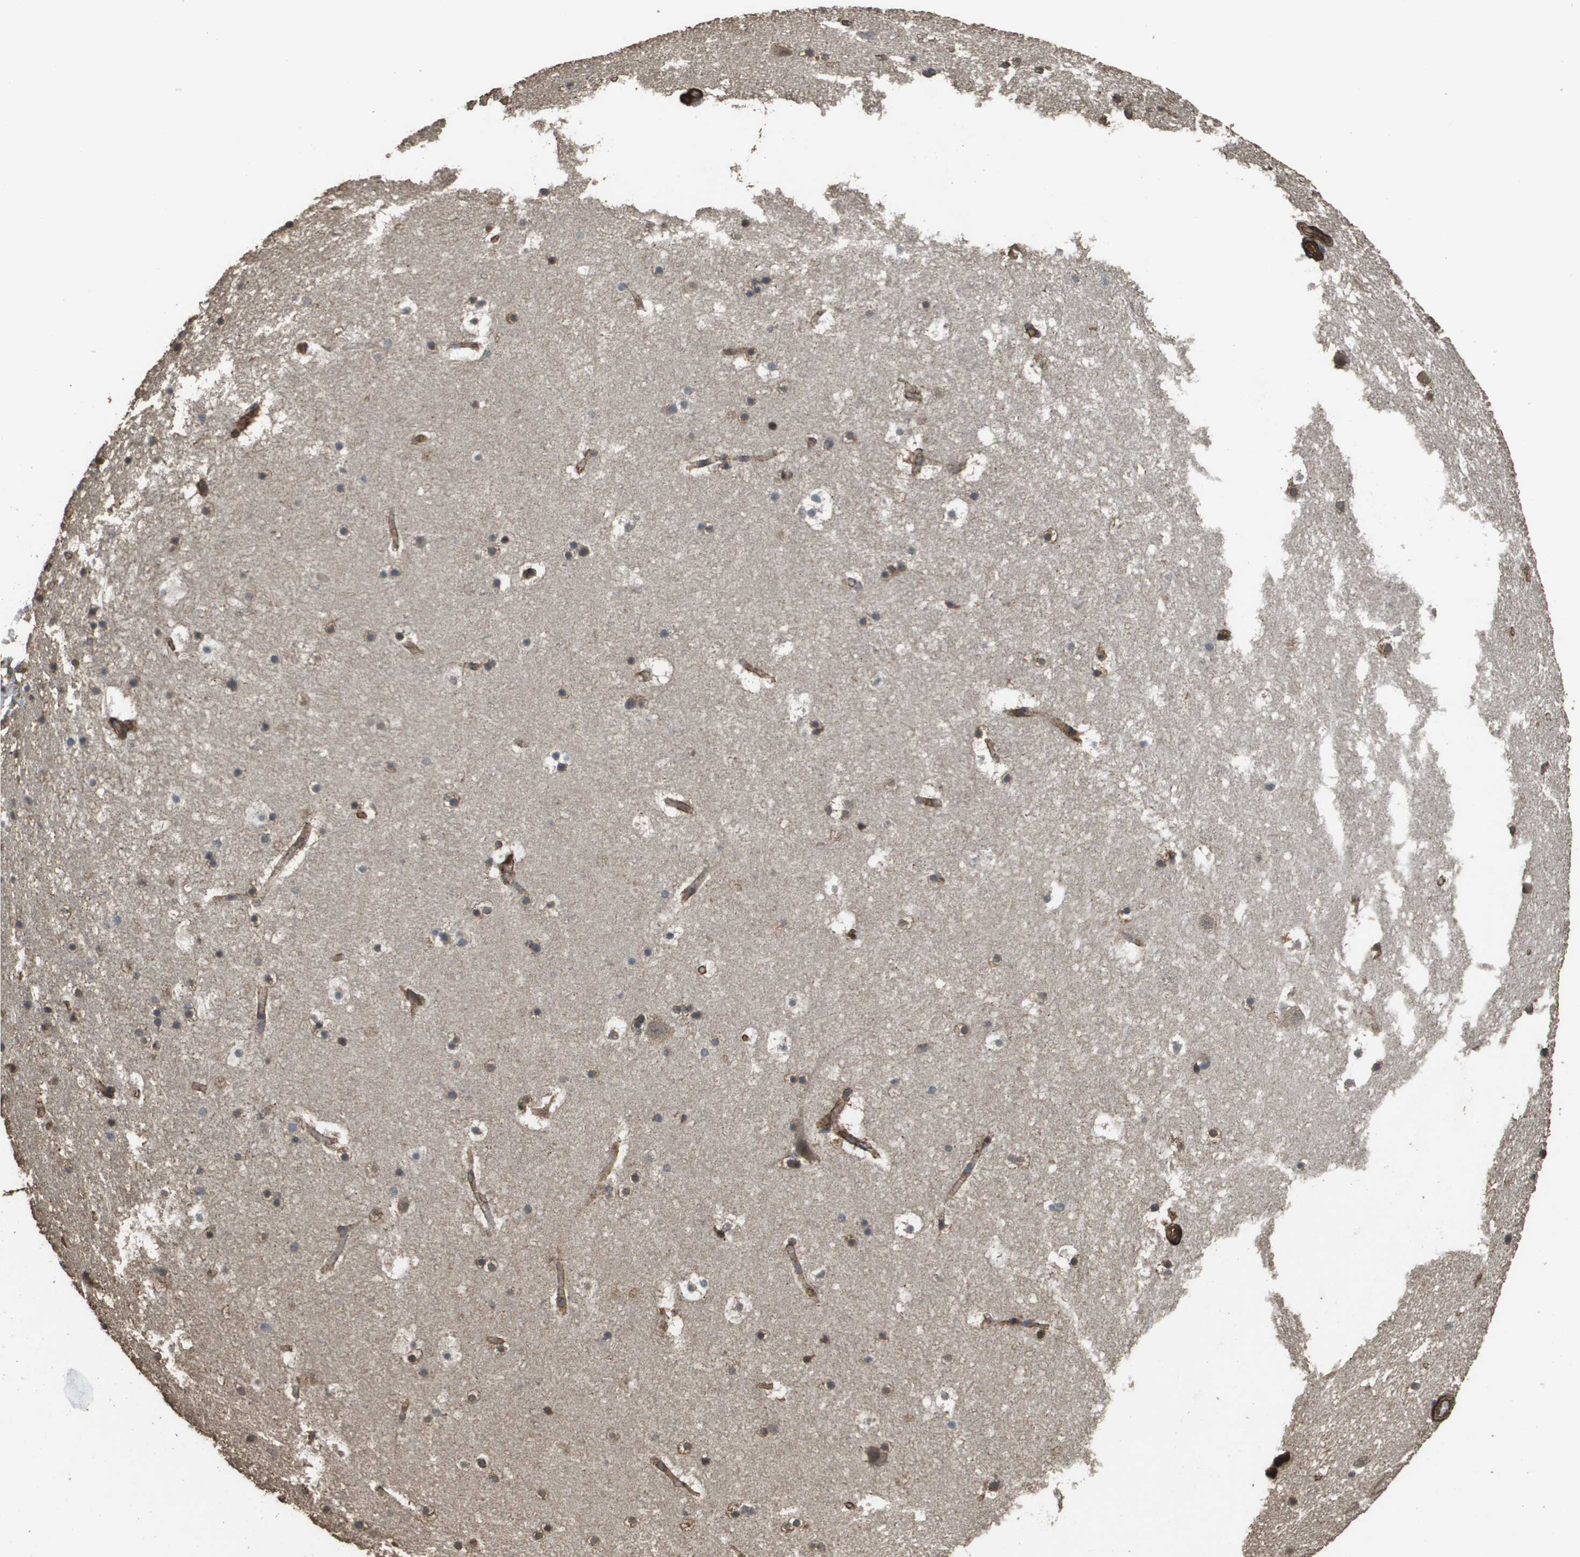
{"staining": {"intensity": "moderate", "quantity": "25%-75%", "location": "cytoplasmic/membranous"}, "tissue": "hippocampus", "cell_type": "Glial cells", "image_type": "normal", "snomed": [{"axis": "morphology", "description": "Normal tissue, NOS"}, {"axis": "topography", "description": "Hippocampus"}], "caption": "Immunohistochemical staining of unremarkable human hippocampus shows medium levels of moderate cytoplasmic/membranous positivity in approximately 25%-75% of glial cells.", "gene": "AAMP", "patient": {"sex": "male", "age": 45}}